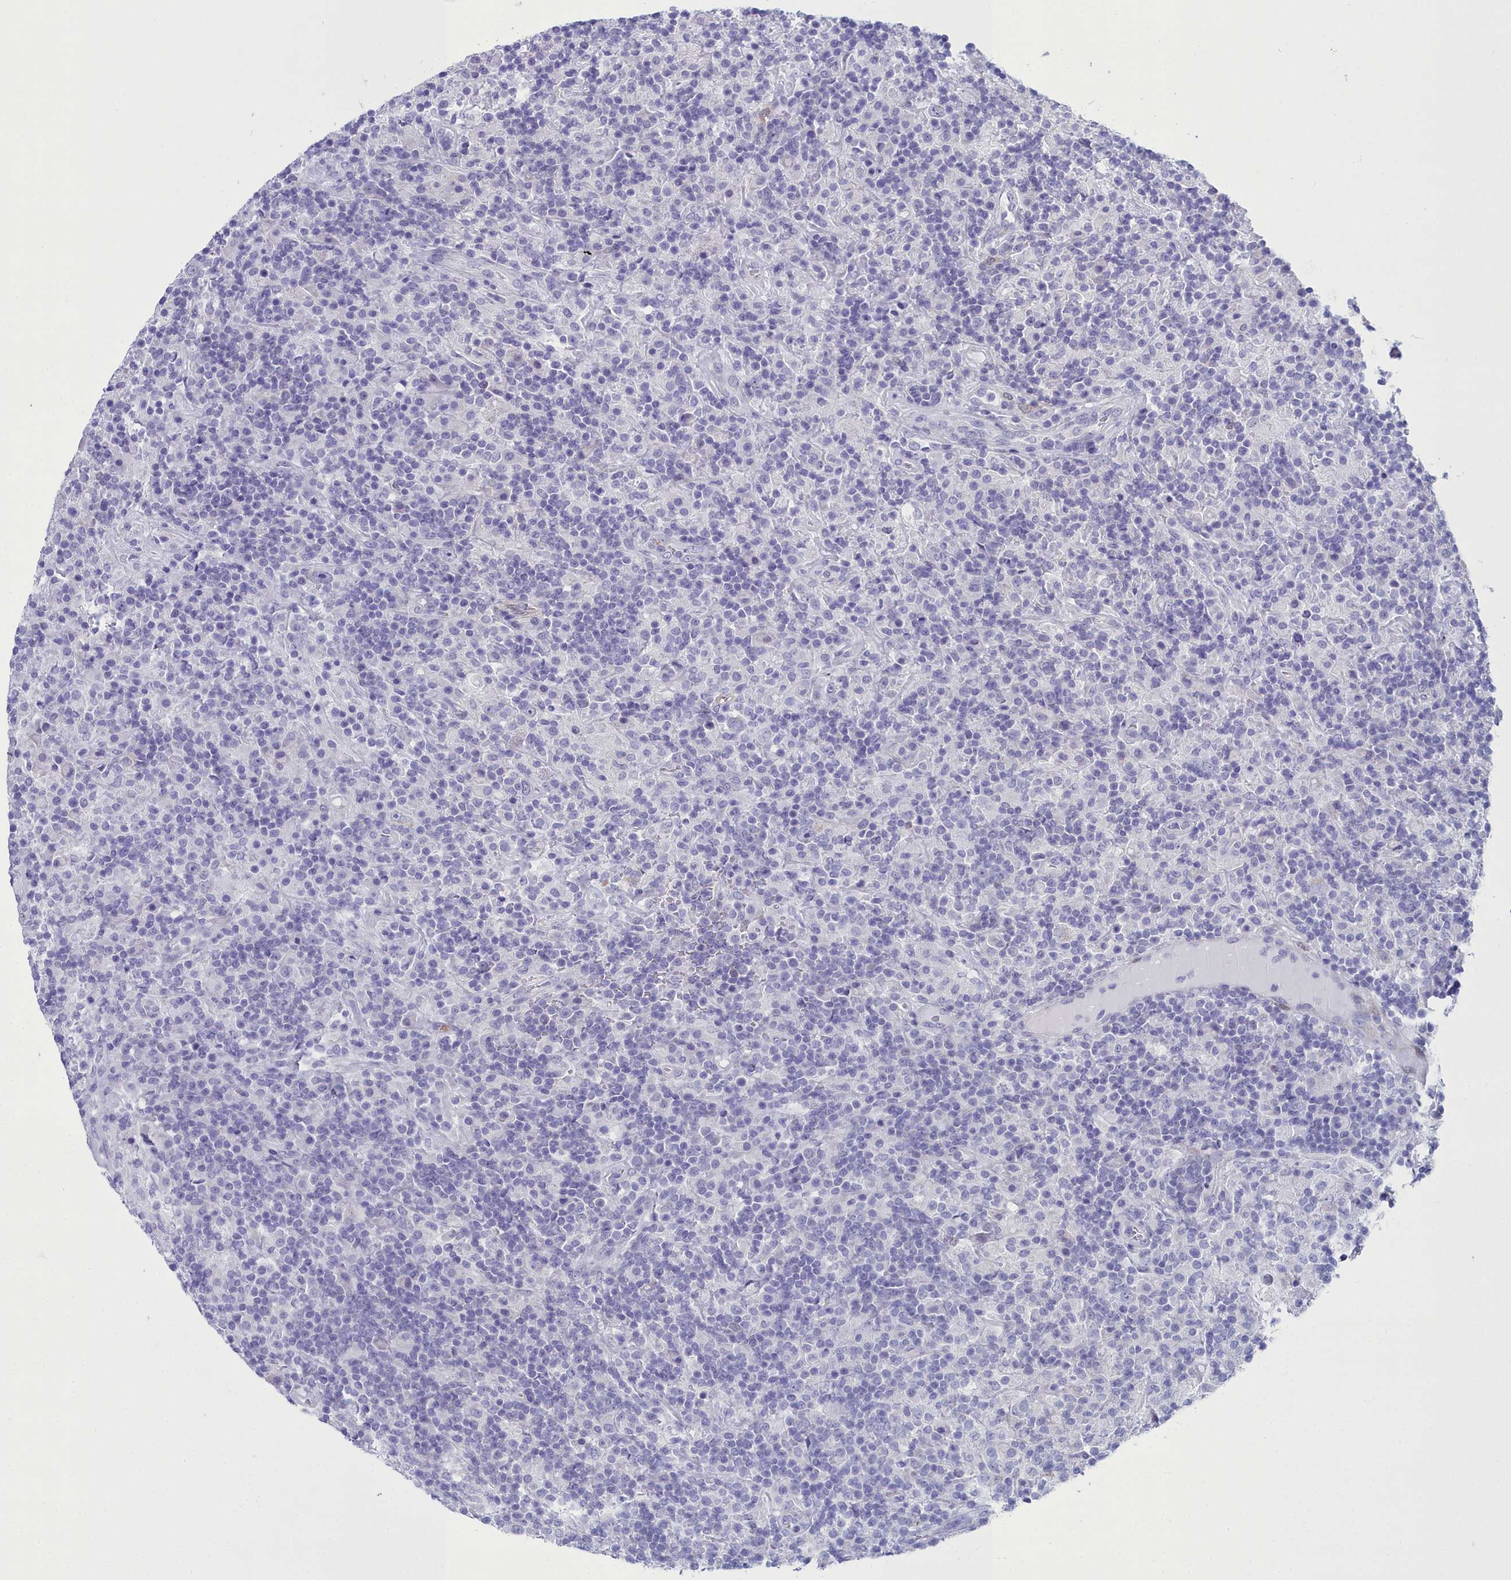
{"staining": {"intensity": "negative", "quantity": "none", "location": "none"}, "tissue": "lymphoma", "cell_type": "Tumor cells", "image_type": "cancer", "snomed": [{"axis": "morphology", "description": "Hodgkin's disease, NOS"}, {"axis": "topography", "description": "Lymph node"}], "caption": "Tumor cells are negative for brown protein staining in lymphoma.", "gene": "PPP1R14A", "patient": {"sex": "male", "age": 70}}